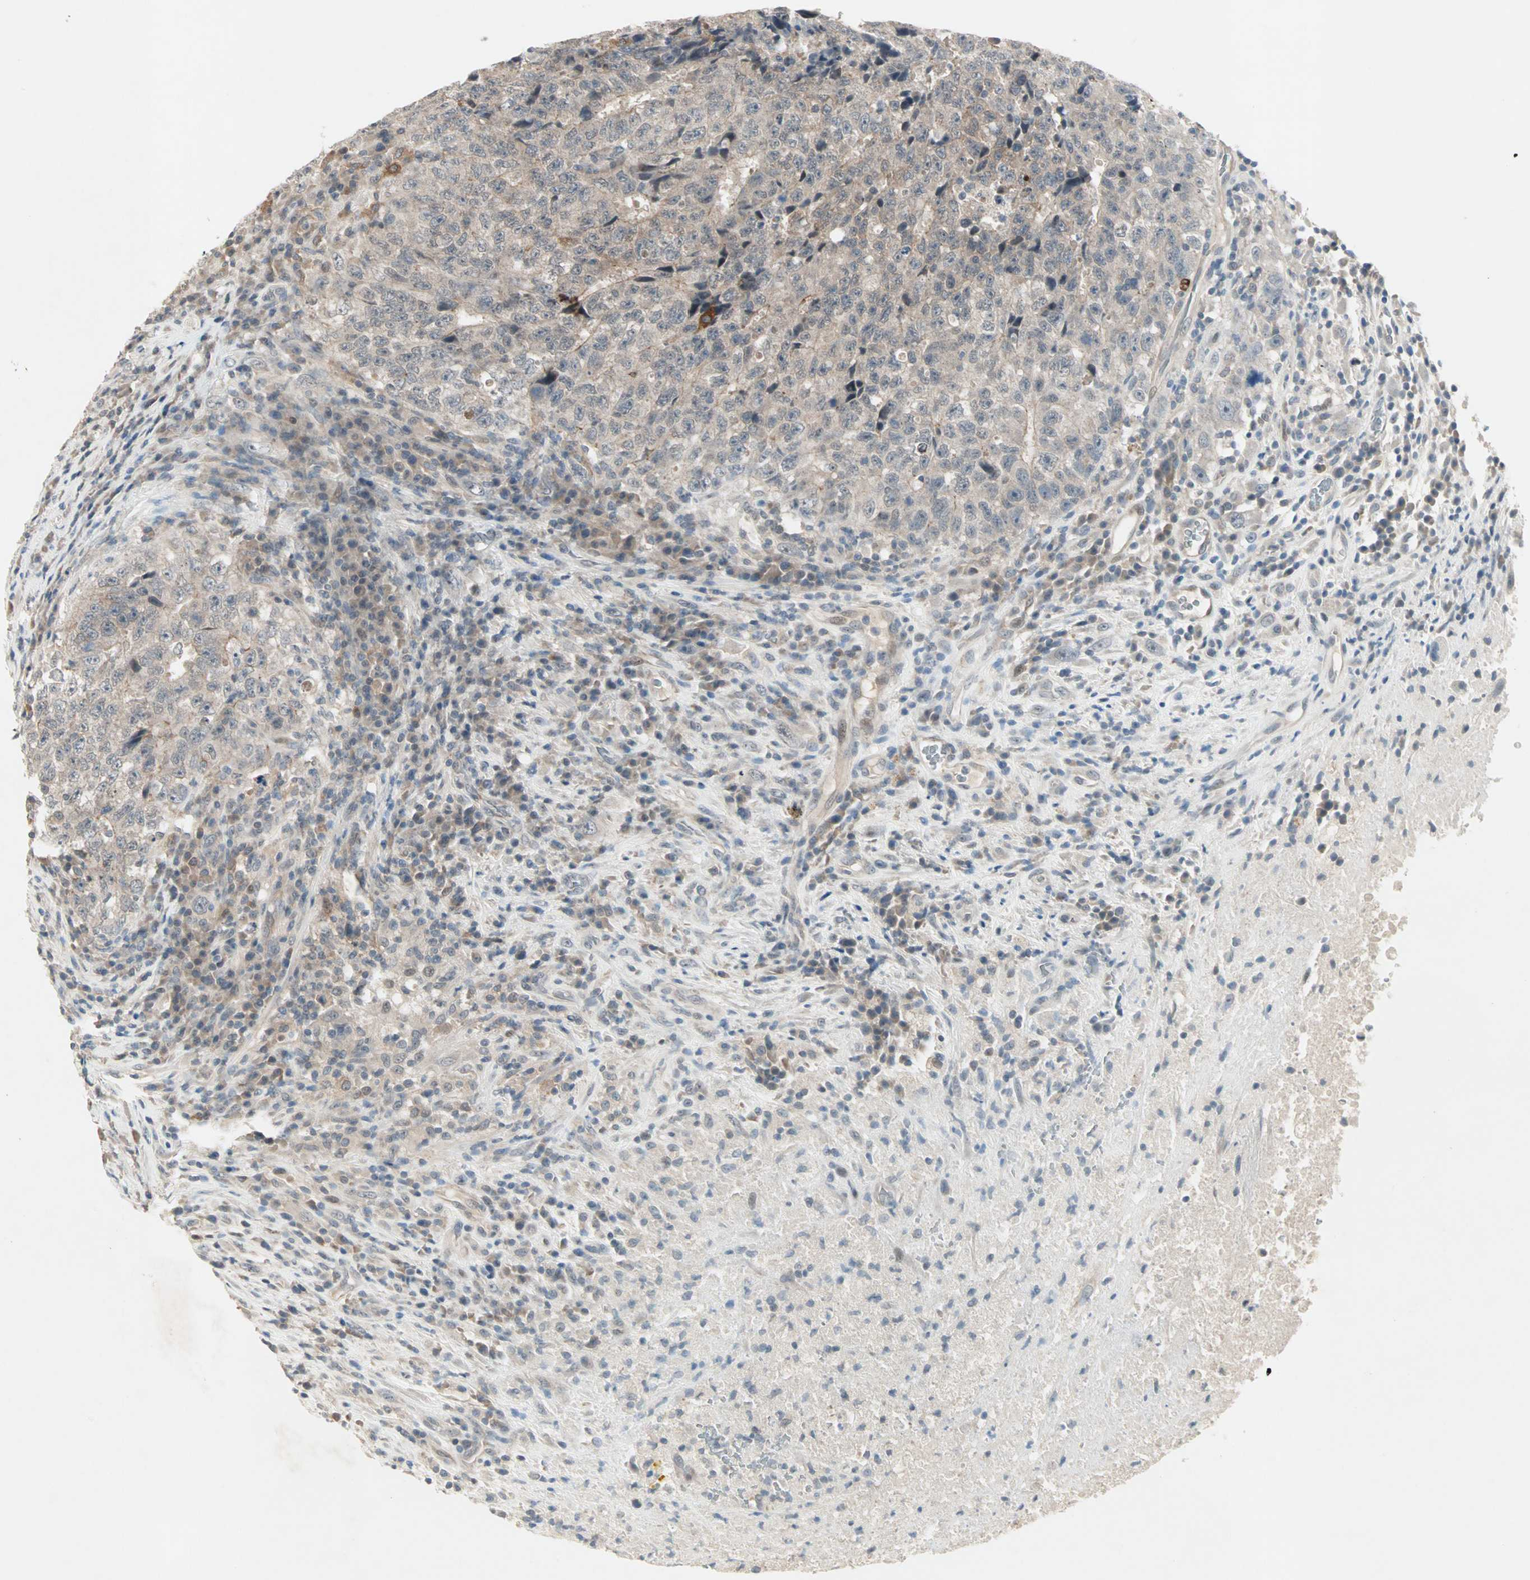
{"staining": {"intensity": "weak", "quantity": "25%-75%", "location": "cytoplasmic/membranous"}, "tissue": "testis cancer", "cell_type": "Tumor cells", "image_type": "cancer", "snomed": [{"axis": "morphology", "description": "Necrosis, NOS"}, {"axis": "morphology", "description": "Carcinoma, Embryonal, NOS"}, {"axis": "topography", "description": "Testis"}], "caption": "DAB (3,3'-diaminobenzidine) immunohistochemical staining of human testis cancer (embryonal carcinoma) exhibits weak cytoplasmic/membranous protein staining in approximately 25%-75% of tumor cells.", "gene": "RTL6", "patient": {"sex": "male", "age": 19}}